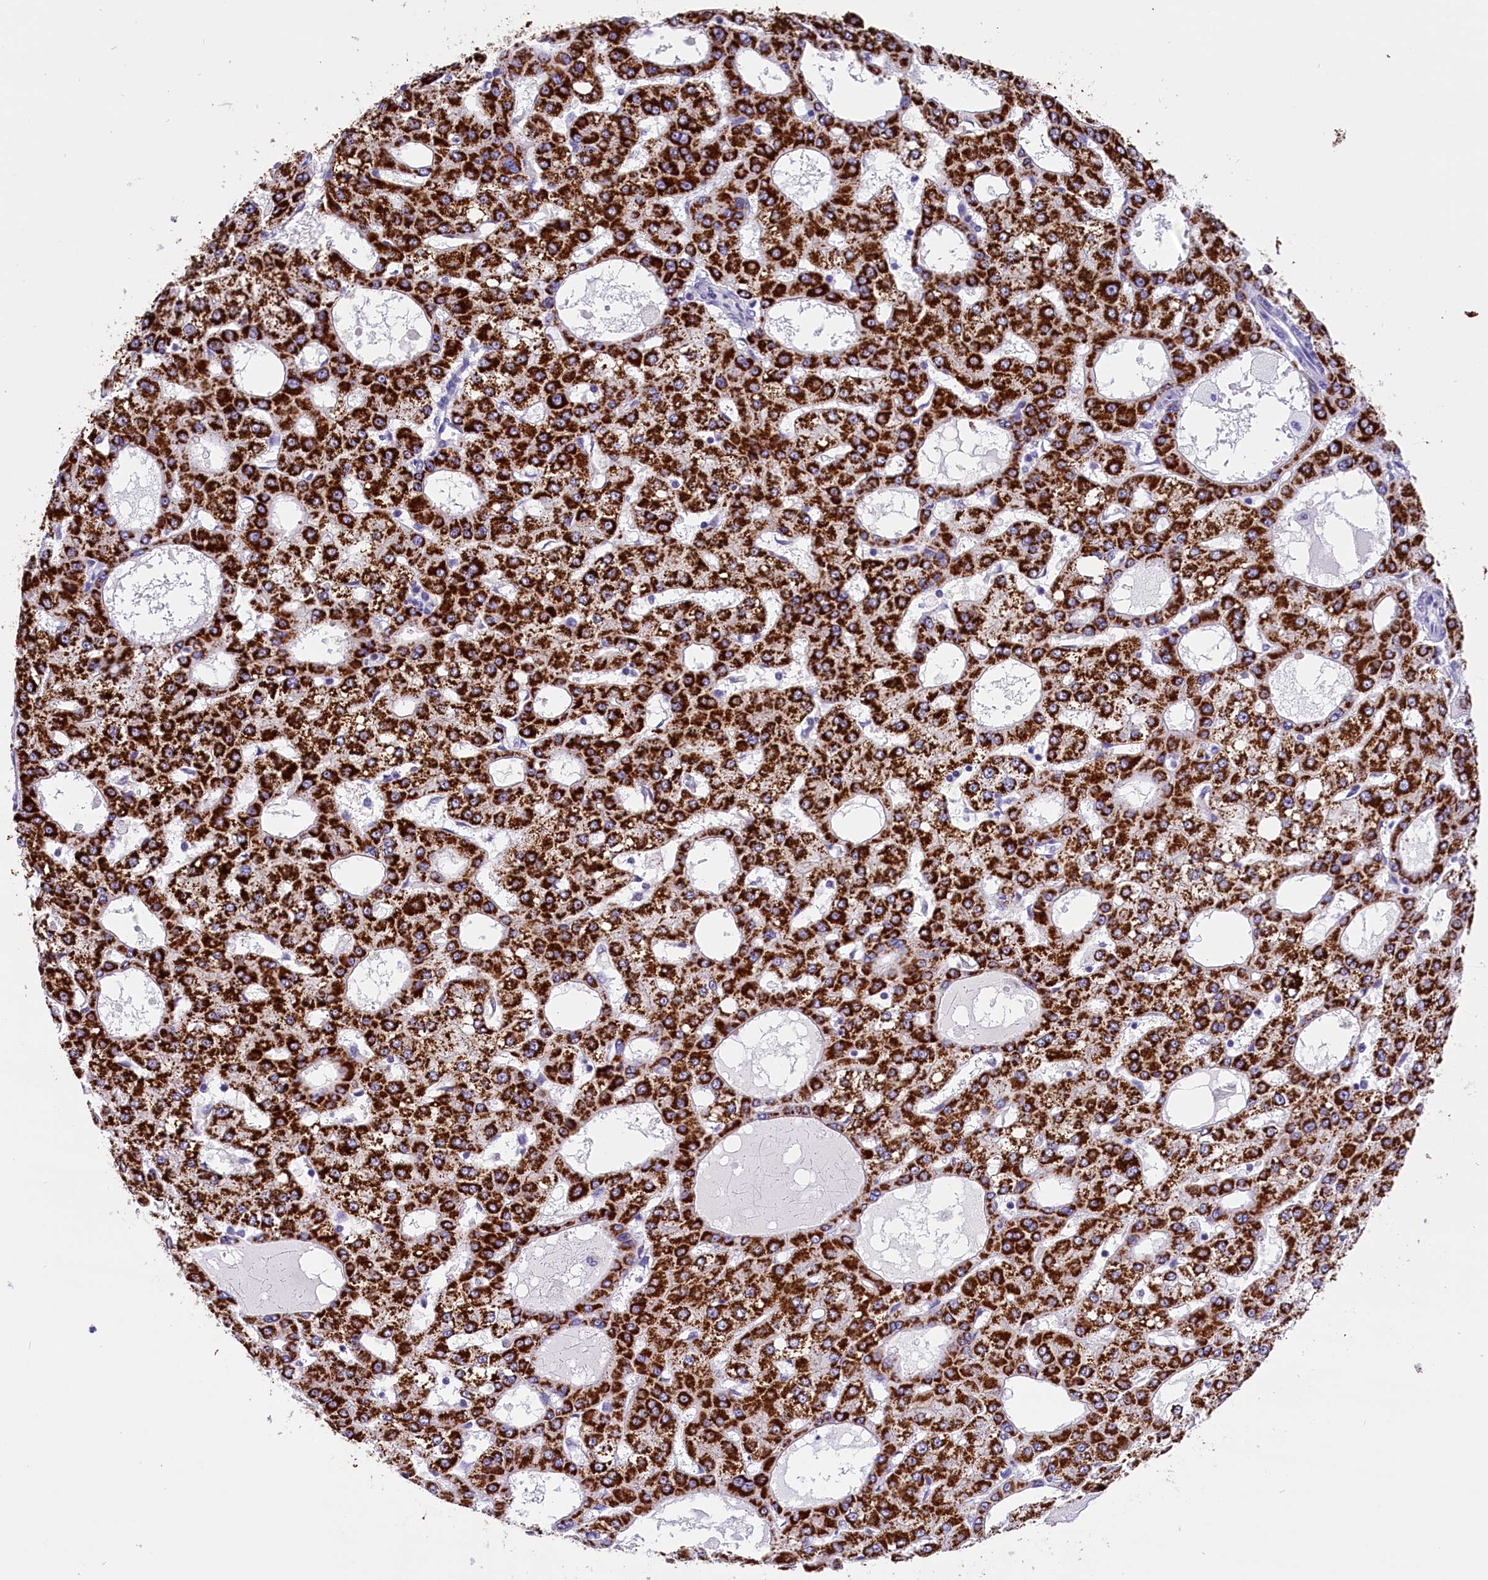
{"staining": {"intensity": "strong", "quantity": ">75%", "location": "cytoplasmic/membranous"}, "tissue": "liver cancer", "cell_type": "Tumor cells", "image_type": "cancer", "snomed": [{"axis": "morphology", "description": "Carcinoma, Hepatocellular, NOS"}, {"axis": "topography", "description": "Liver"}], "caption": "IHC image of liver cancer stained for a protein (brown), which shows high levels of strong cytoplasmic/membranous positivity in about >75% of tumor cells.", "gene": "ABAT", "patient": {"sex": "male", "age": 47}}